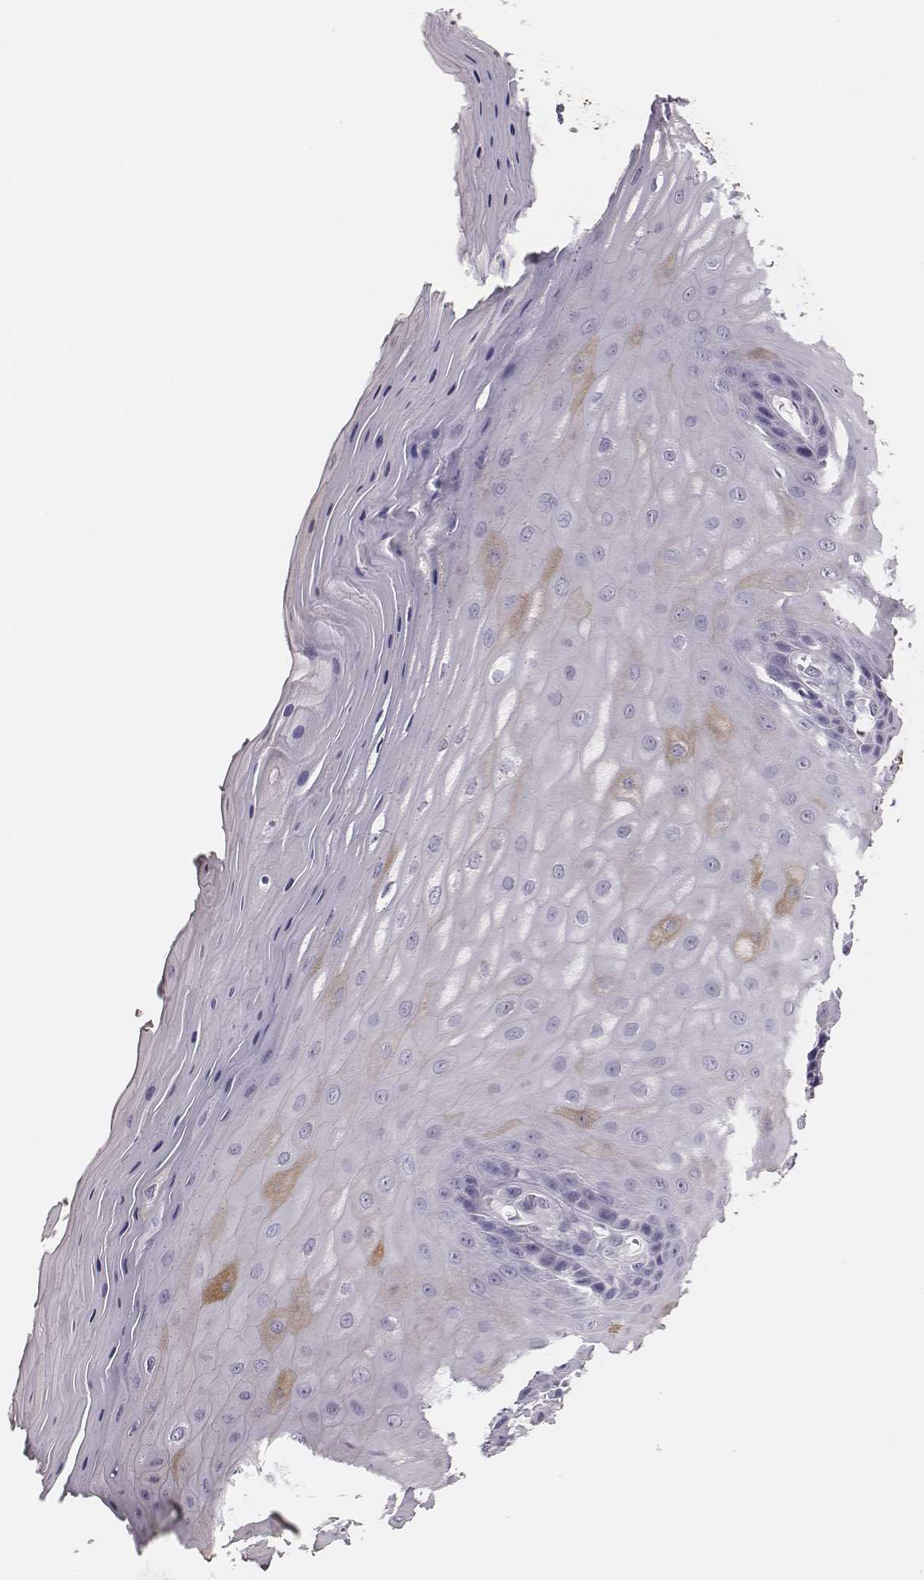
{"staining": {"intensity": "moderate", "quantity": "<25%", "location": "cytoplasmic/membranous"}, "tissue": "vagina", "cell_type": "Squamous epithelial cells", "image_type": "normal", "snomed": [{"axis": "morphology", "description": "Normal tissue, NOS"}, {"axis": "topography", "description": "Vagina"}], "caption": "Immunohistochemical staining of normal vagina shows <25% levels of moderate cytoplasmic/membranous protein expression in about <25% of squamous epithelial cells.", "gene": "ADGRF4", "patient": {"sex": "female", "age": 83}}